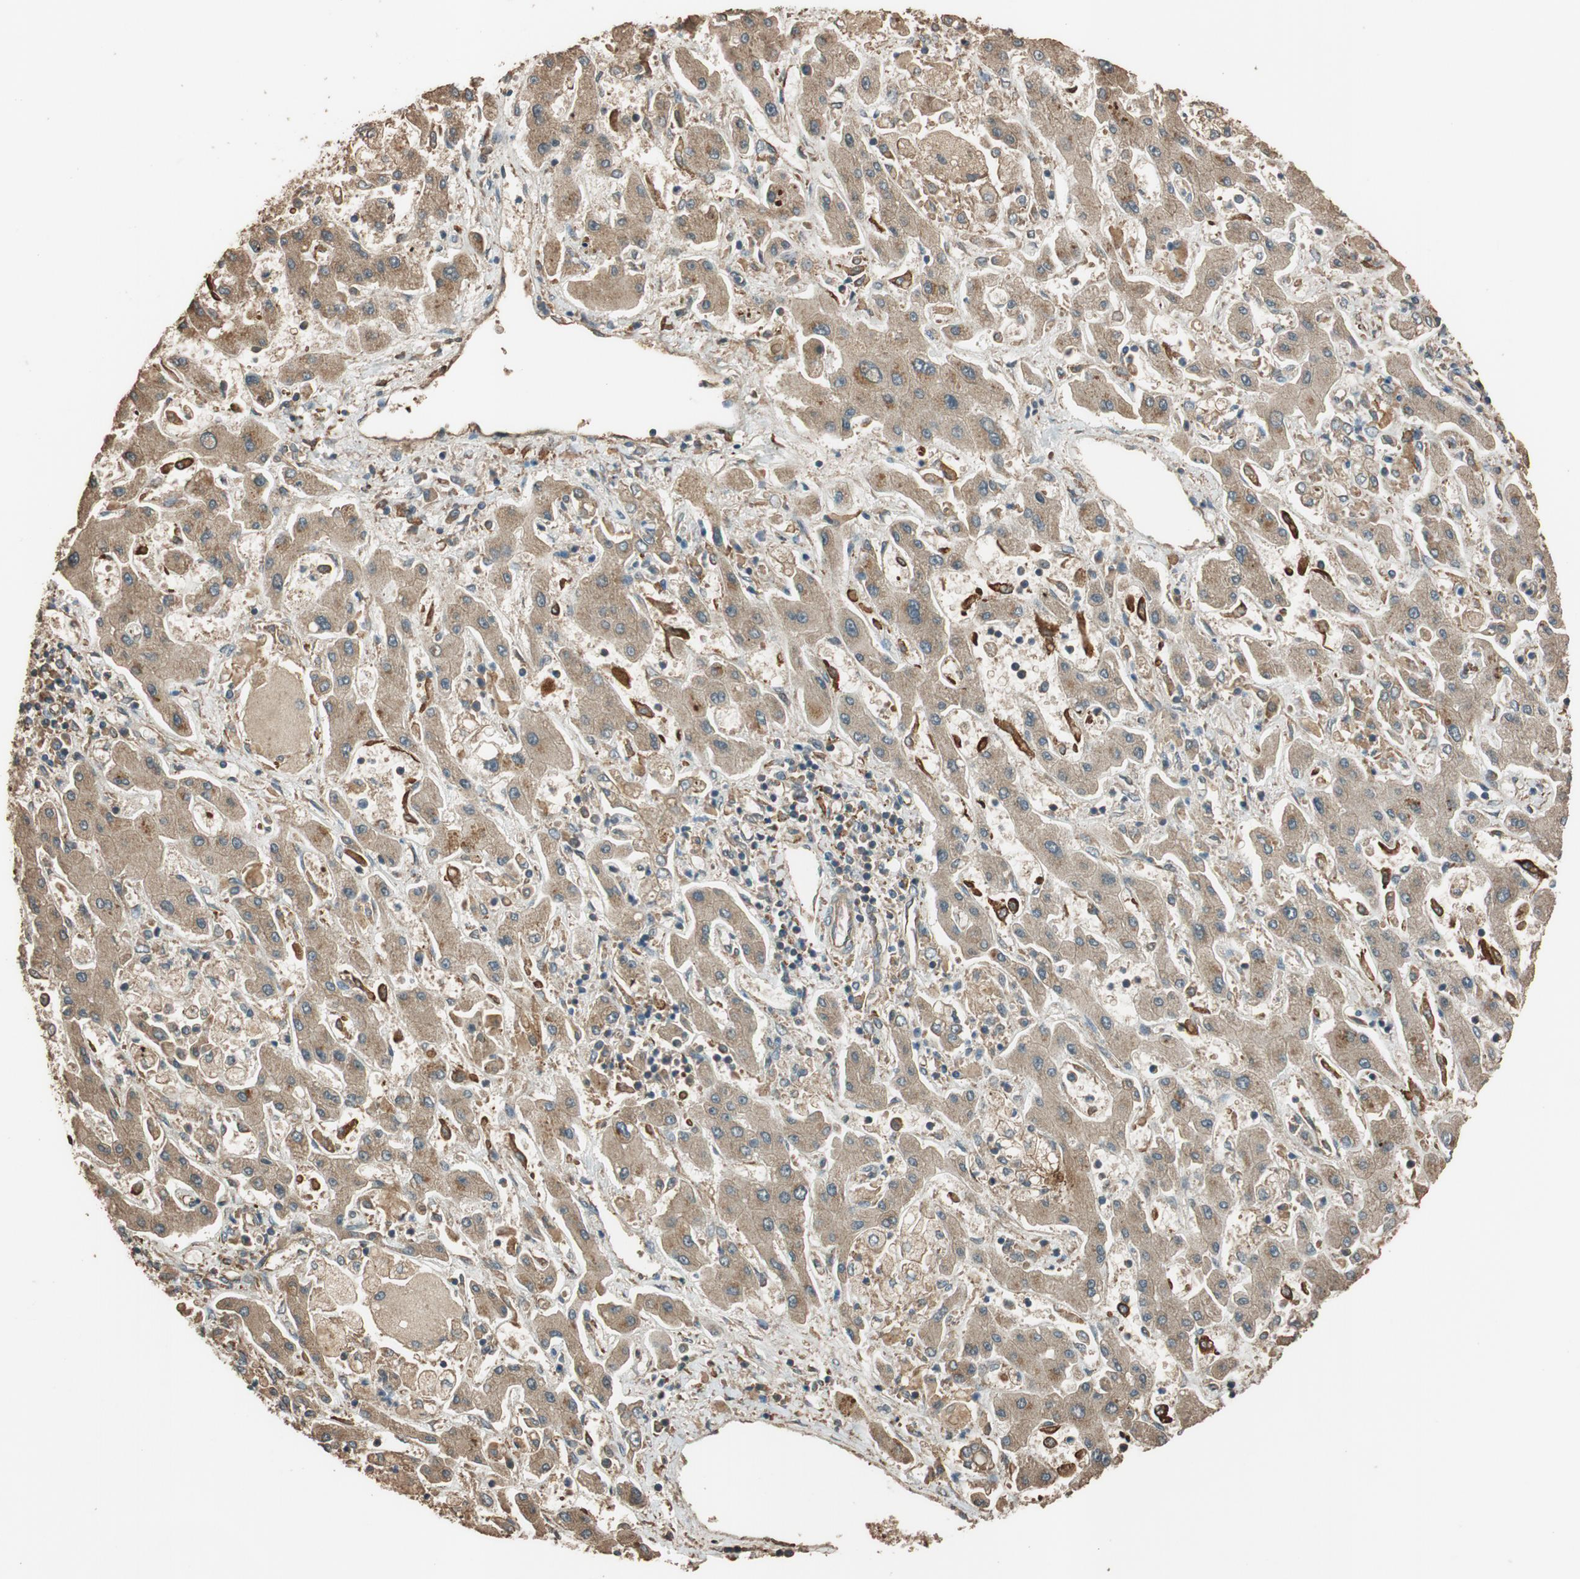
{"staining": {"intensity": "moderate", "quantity": ">75%", "location": "cytoplasmic/membranous"}, "tissue": "liver cancer", "cell_type": "Tumor cells", "image_type": "cancer", "snomed": [{"axis": "morphology", "description": "Cholangiocarcinoma"}, {"axis": "topography", "description": "Liver"}], "caption": "Moderate cytoplasmic/membranous staining for a protein is appreciated in about >75% of tumor cells of cholangiocarcinoma (liver) using immunohistochemistry (IHC).", "gene": "MST1R", "patient": {"sex": "male", "age": 50}}